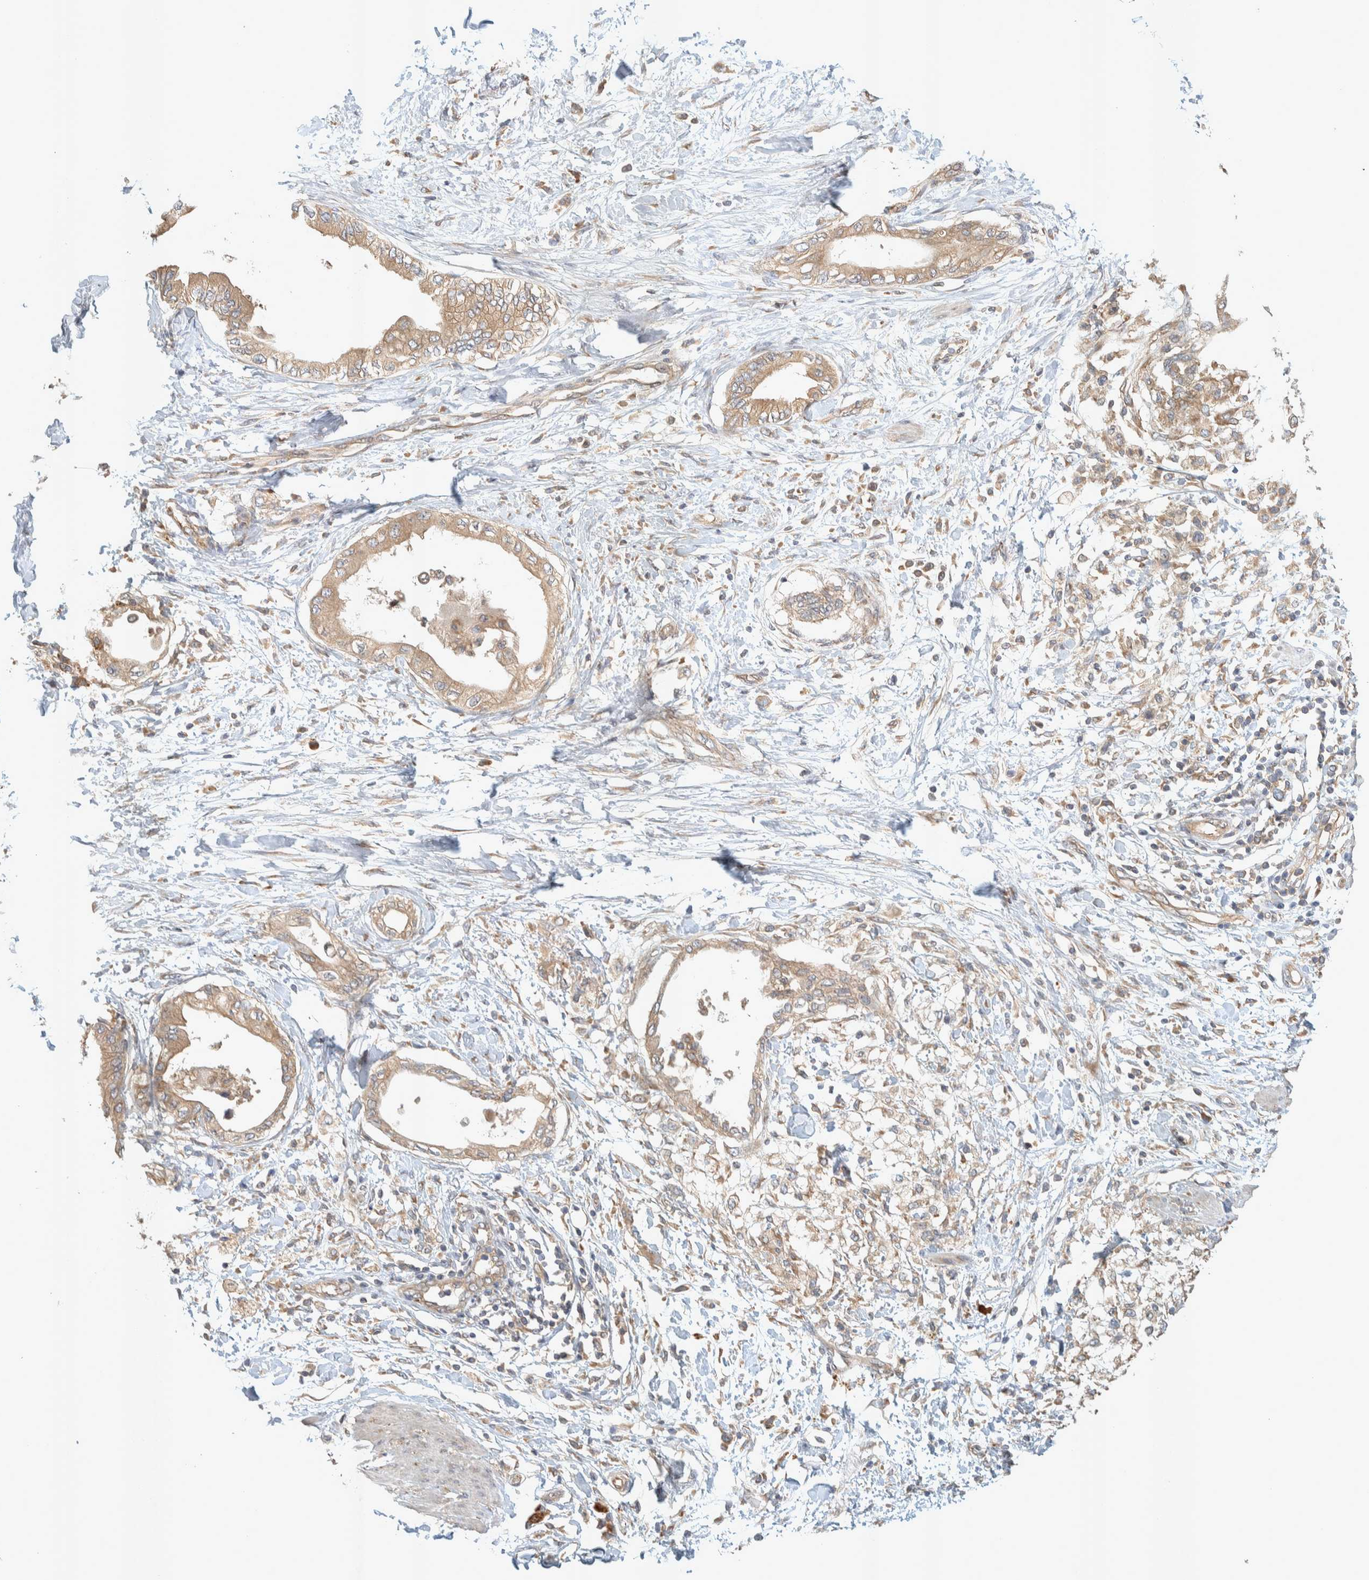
{"staining": {"intensity": "weak", "quantity": ">75%", "location": "cytoplasmic/membranous"}, "tissue": "pancreatic cancer", "cell_type": "Tumor cells", "image_type": "cancer", "snomed": [{"axis": "morphology", "description": "Normal tissue, NOS"}, {"axis": "morphology", "description": "Adenocarcinoma, NOS"}, {"axis": "topography", "description": "Pancreas"}, {"axis": "topography", "description": "Duodenum"}], "caption": "The immunohistochemical stain labels weak cytoplasmic/membranous staining in tumor cells of pancreatic cancer tissue.", "gene": "PXK", "patient": {"sex": "female", "age": 60}}